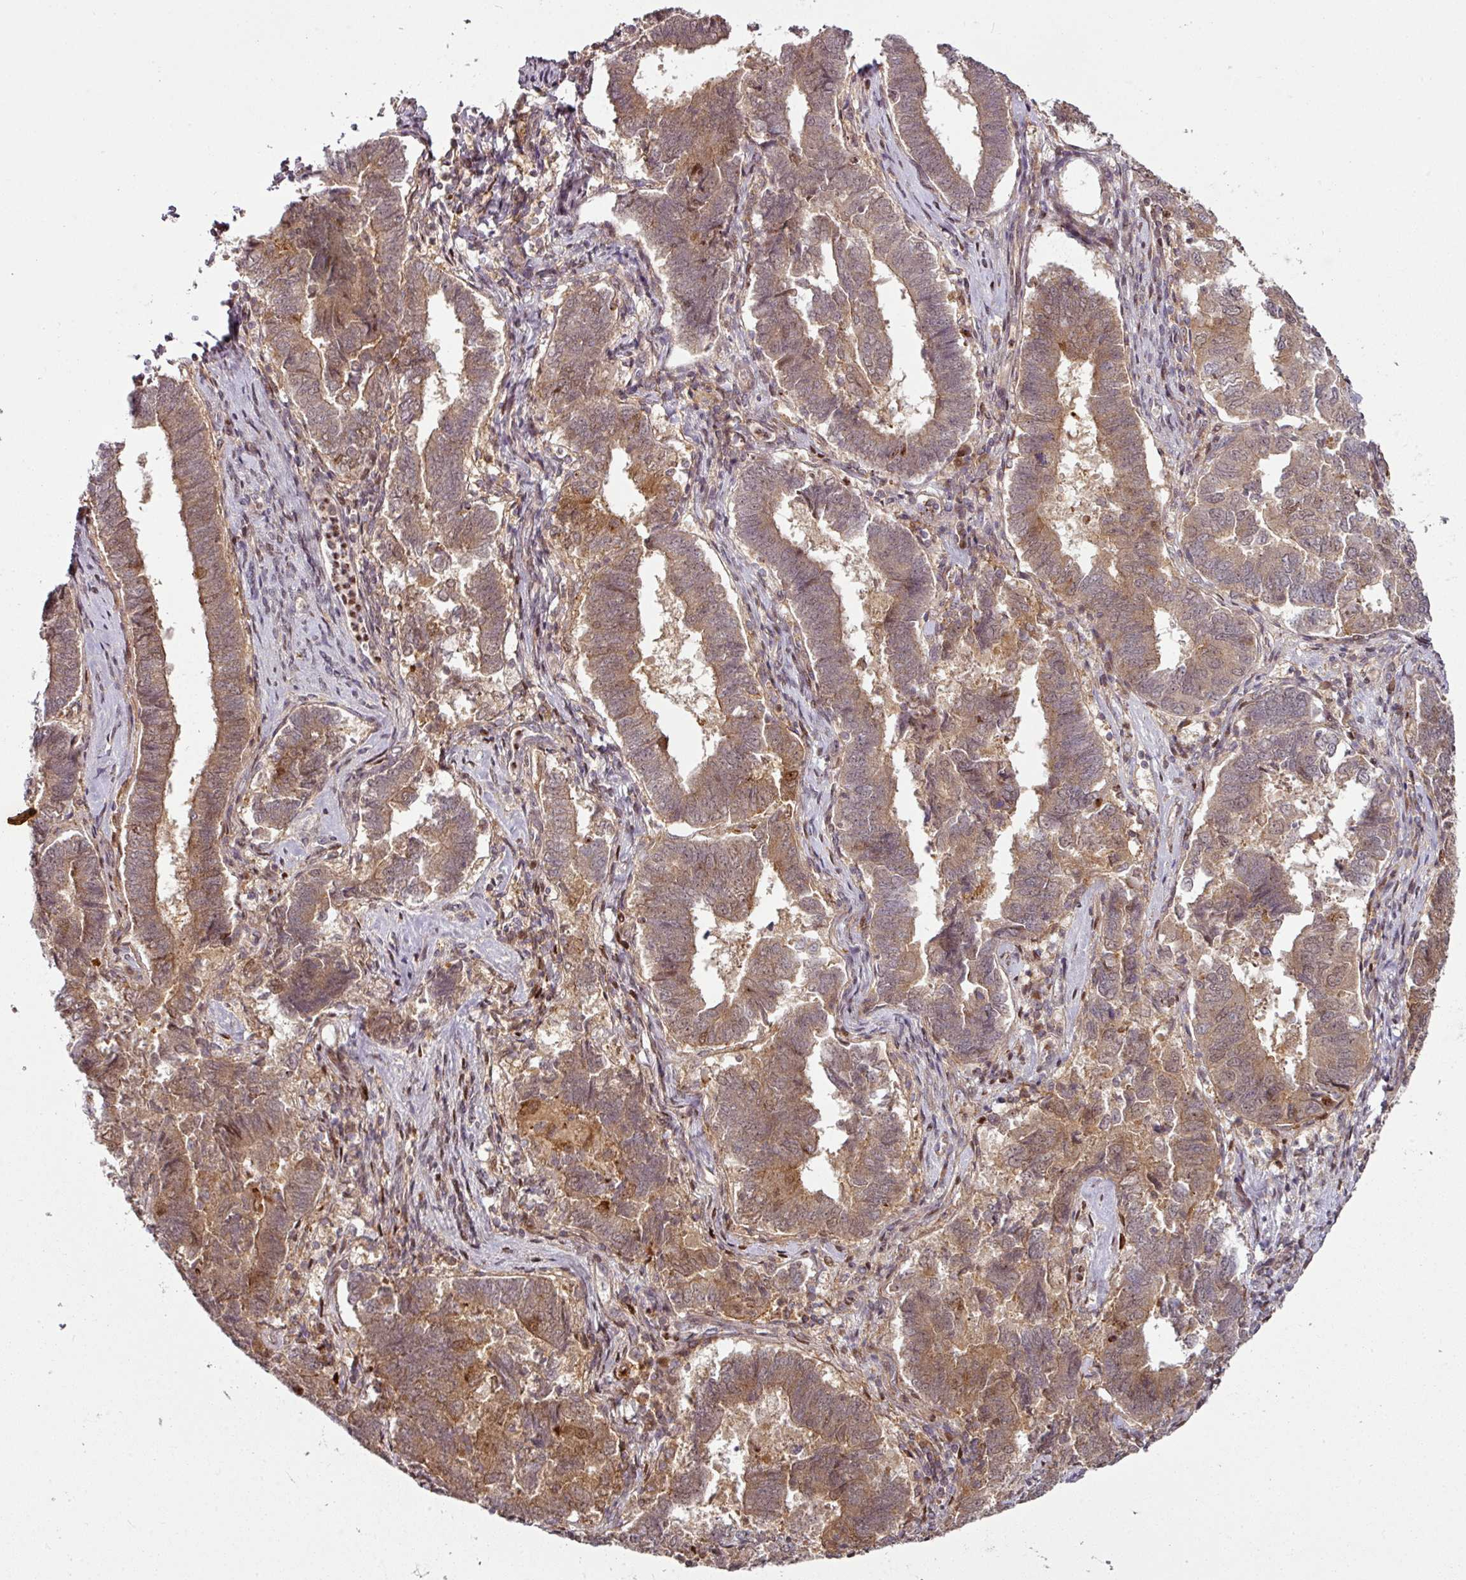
{"staining": {"intensity": "moderate", "quantity": ">75%", "location": "cytoplasmic/membranous,nuclear"}, "tissue": "endometrial cancer", "cell_type": "Tumor cells", "image_type": "cancer", "snomed": [{"axis": "morphology", "description": "Adenocarcinoma, NOS"}, {"axis": "topography", "description": "Endometrium"}], "caption": "An IHC photomicrograph of tumor tissue is shown. Protein staining in brown shows moderate cytoplasmic/membranous and nuclear positivity in endometrial adenocarcinoma within tumor cells.", "gene": "ATAT1", "patient": {"sex": "female", "age": 72}}